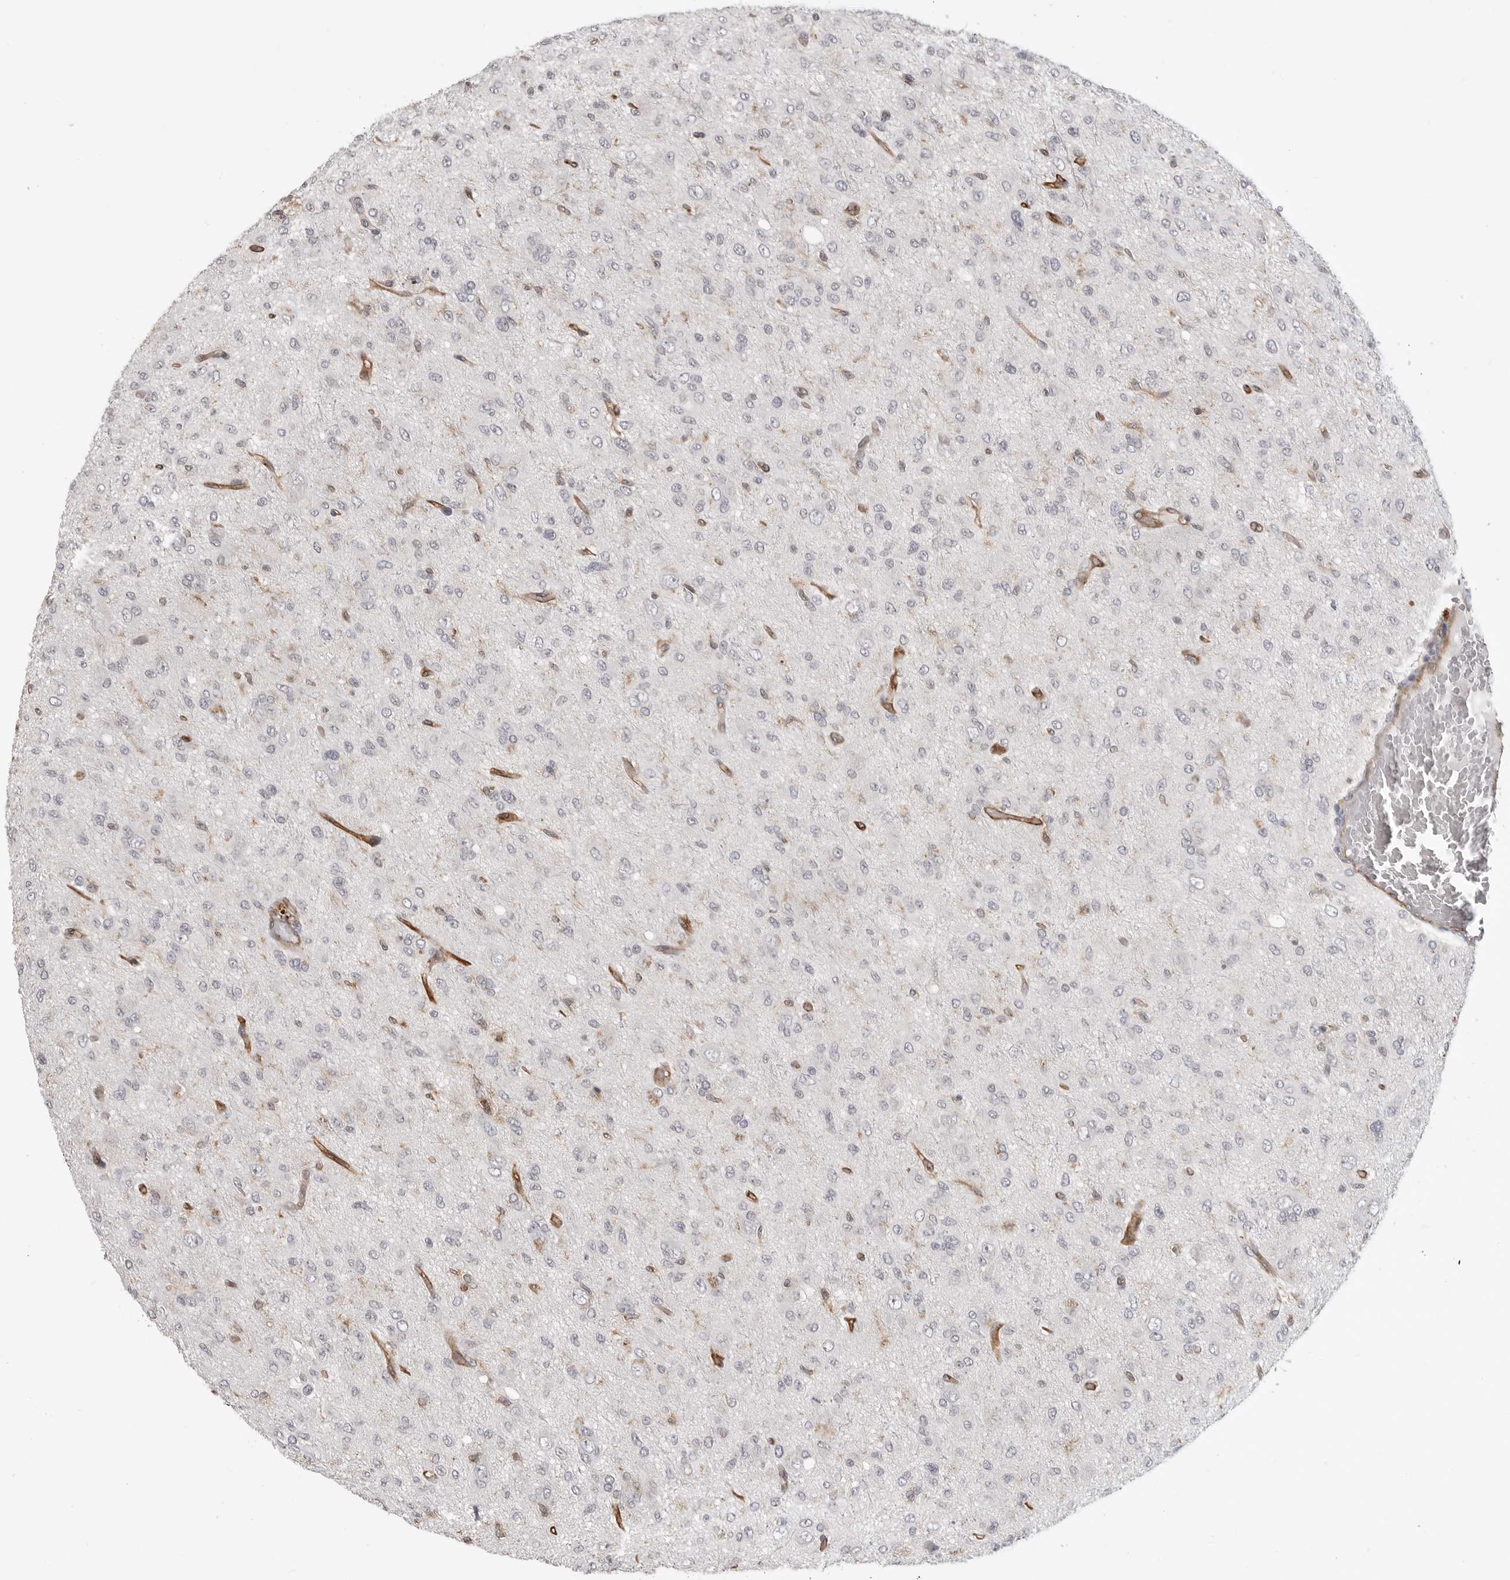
{"staining": {"intensity": "negative", "quantity": "none", "location": "none"}, "tissue": "glioma", "cell_type": "Tumor cells", "image_type": "cancer", "snomed": [{"axis": "morphology", "description": "Glioma, malignant, High grade"}, {"axis": "topography", "description": "Brain"}], "caption": "Tumor cells are negative for protein expression in human glioma.", "gene": "IFNGR1", "patient": {"sex": "female", "age": 59}}